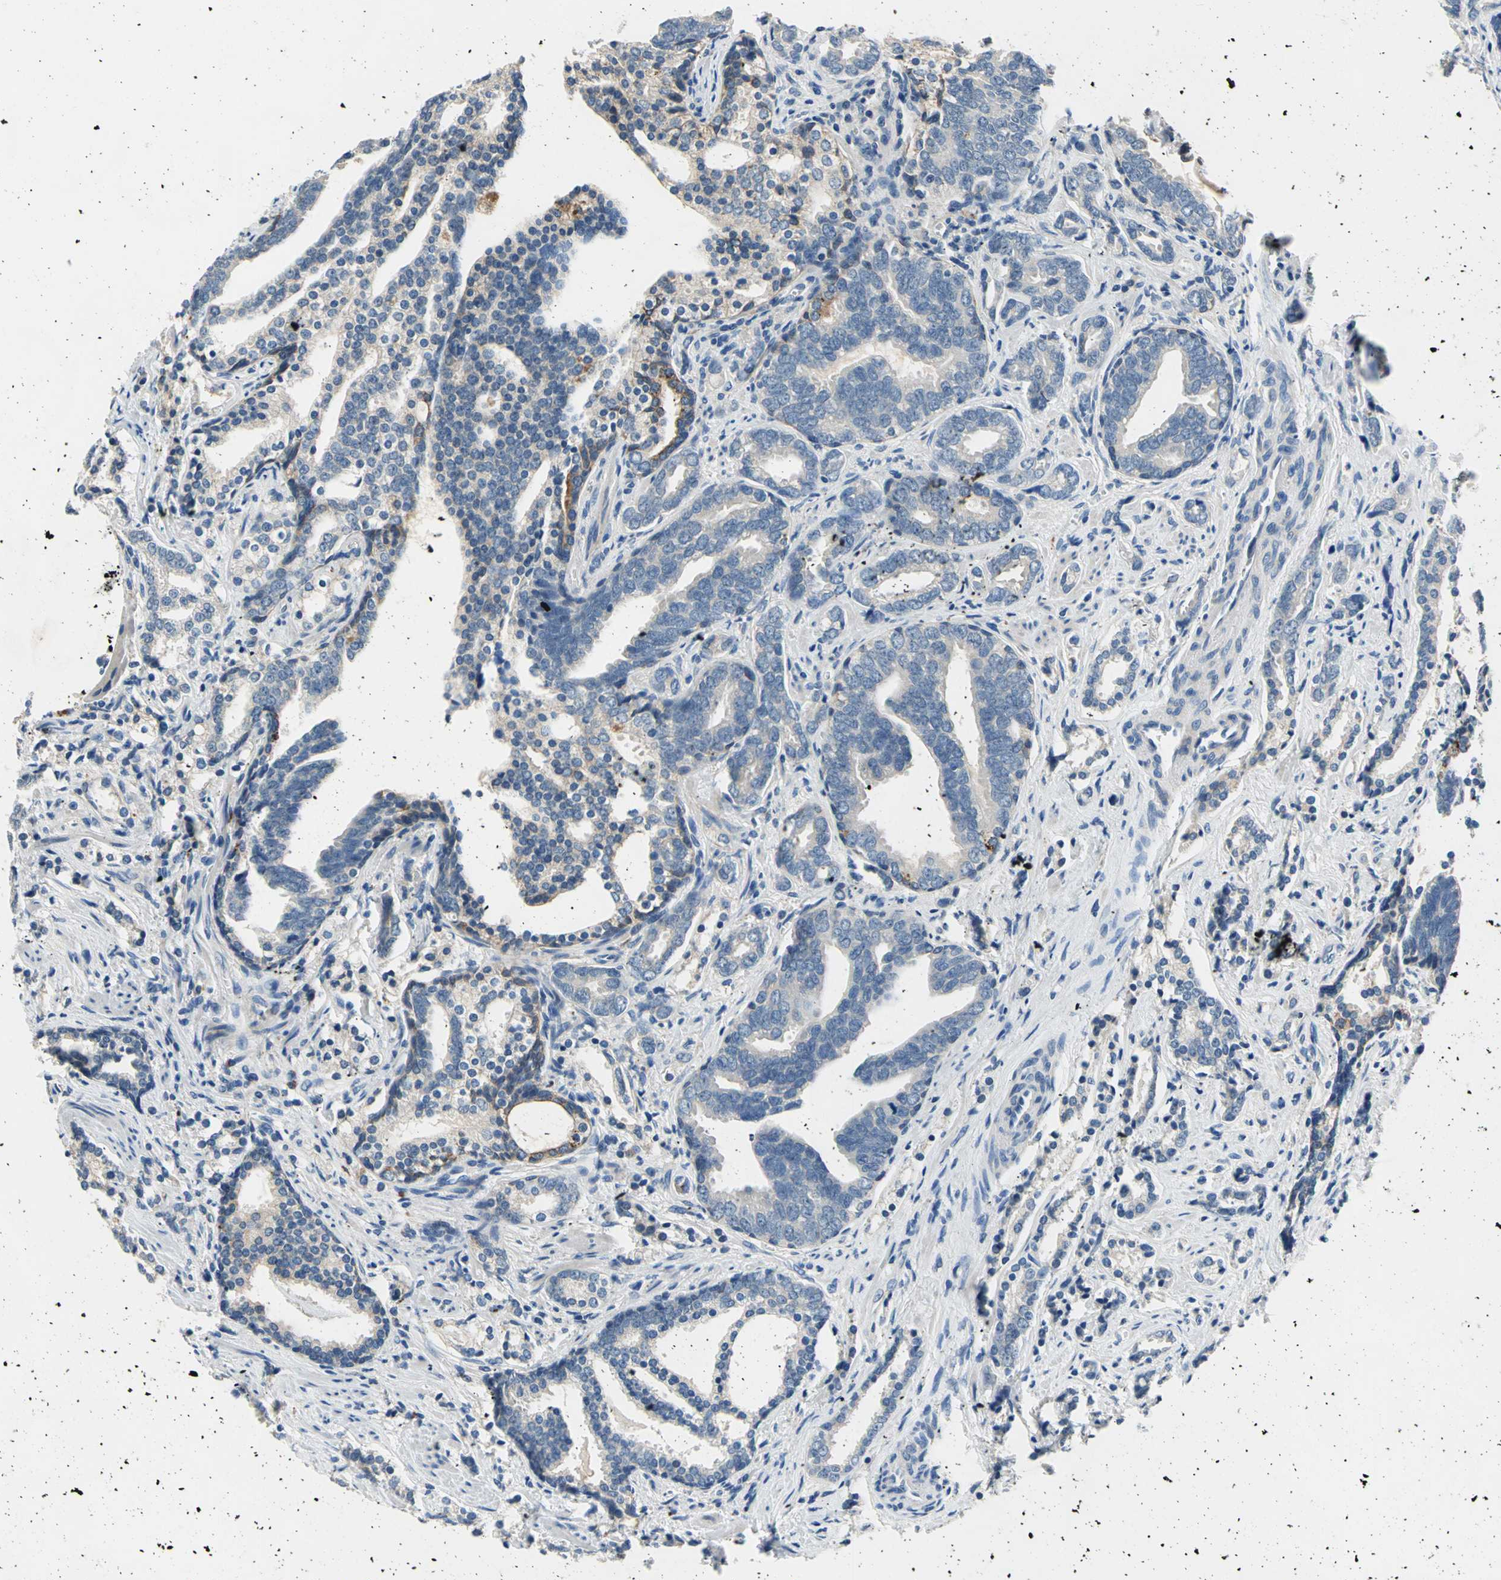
{"staining": {"intensity": "weak", "quantity": "25%-75%", "location": "cytoplasmic/membranous"}, "tissue": "prostate cancer", "cell_type": "Tumor cells", "image_type": "cancer", "snomed": [{"axis": "morphology", "description": "Adenocarcinoma, Medium grade"}, {"axis": "topography", "description": "Prostate"}], "caption": "This histopathology image displays immunohistochemistry (IHC) staining of human prostate cancer, with low weak cytoplasmic/membranous staining in about 25%-75% of tumor cells.", "gene": "RASD2", "patient": {"sex": "male", "age": 67}}